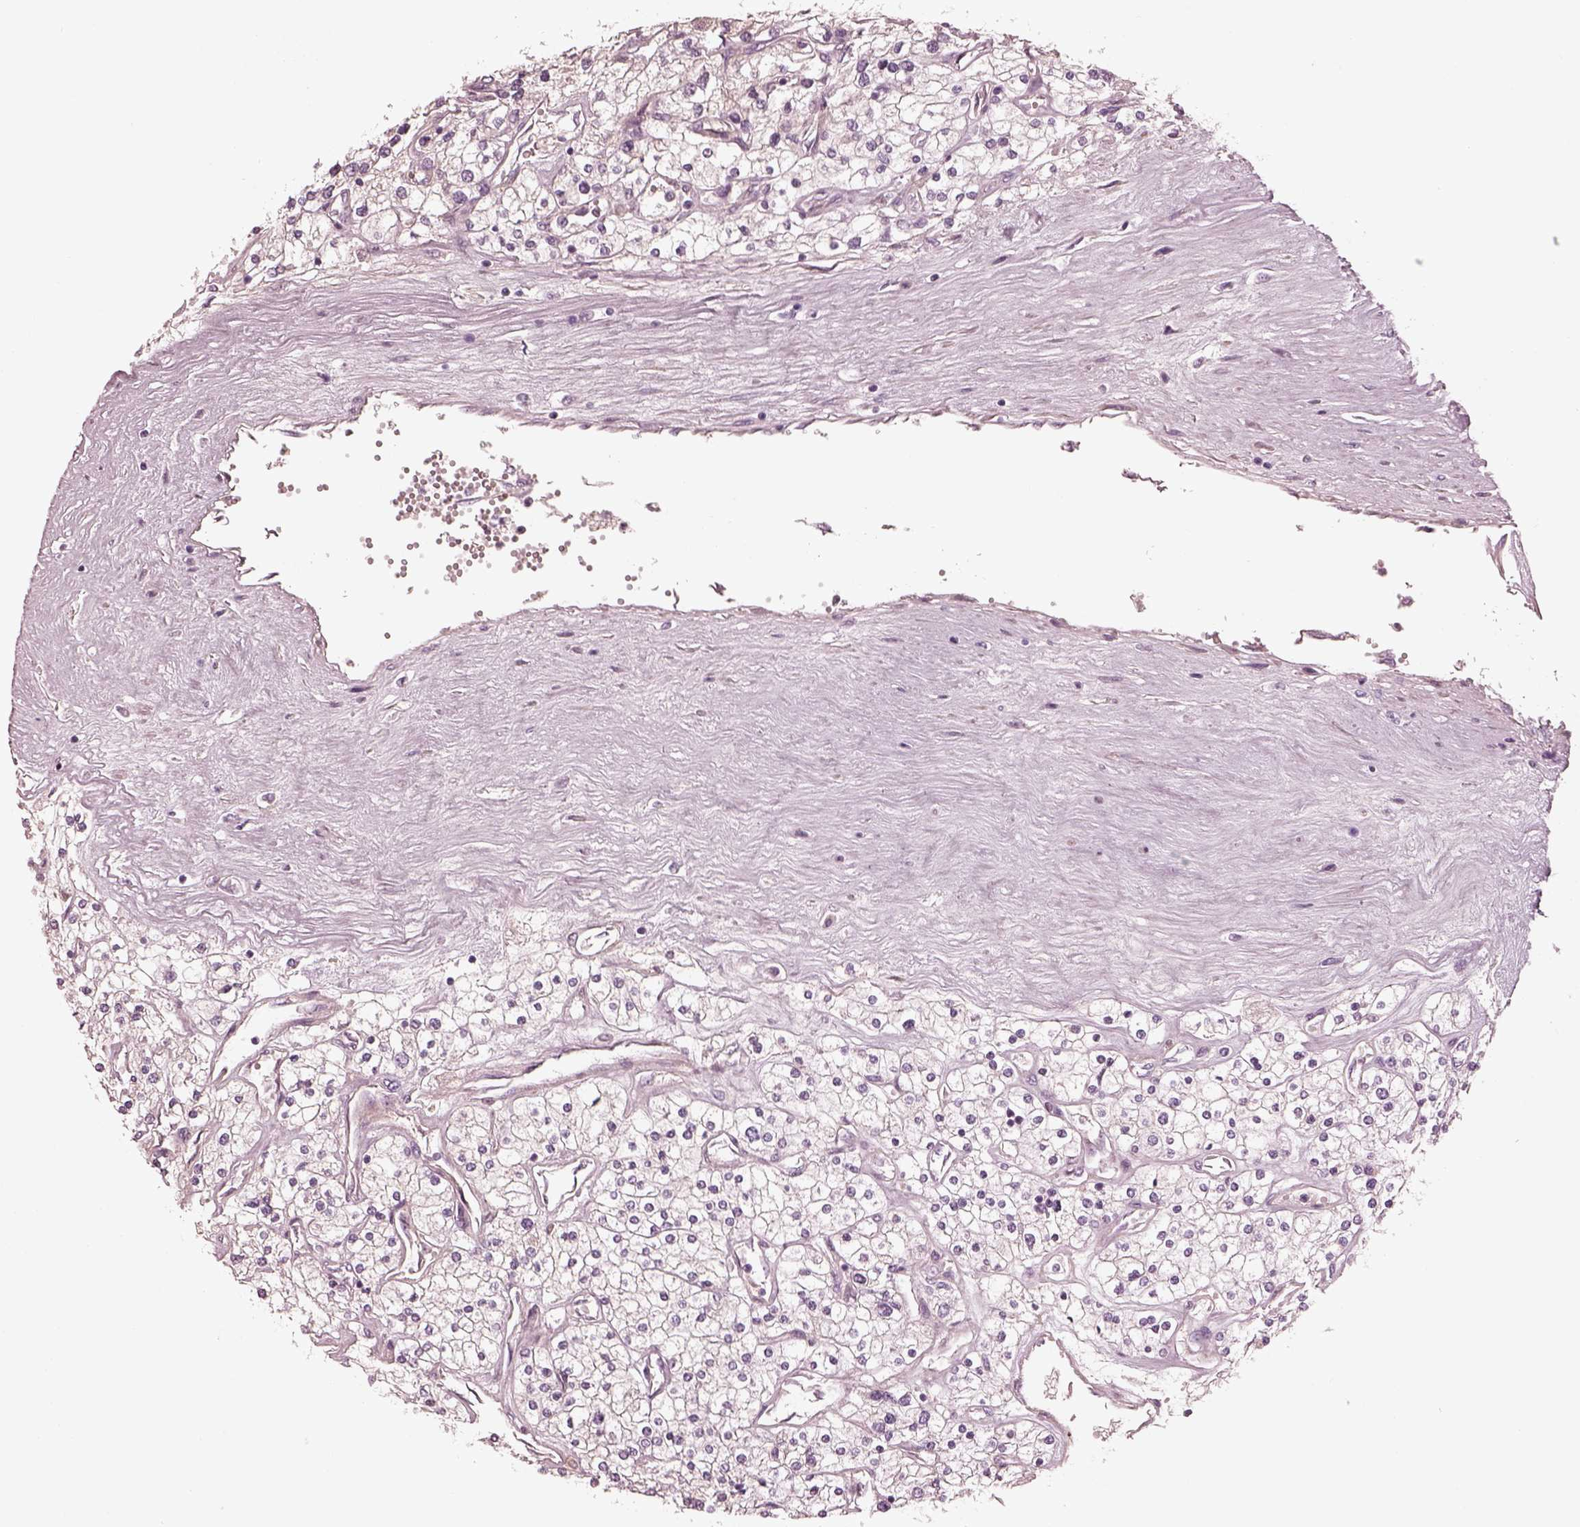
{"staining": {"intensity": "negative", "quantity": "none", "location": "none"}, "tissue": "renal cancer", "cell_type": "Tumor cells", "image_type": "cancer", "snomed": [{"axis": "morphology", "description": "Adenocarcinoma, NOS"}, {"axis": "topography", "description": "Kidney"}], "caption": "IHC of adenocarcinoma (renal) shows no positivity in tumor cells. (Brightfield microscopy of DAB (3,3'-diaminobenzidine) IHC at high magnification).", "gene": "KCNA2", "patient": {"sex": "male", "age": 80}}